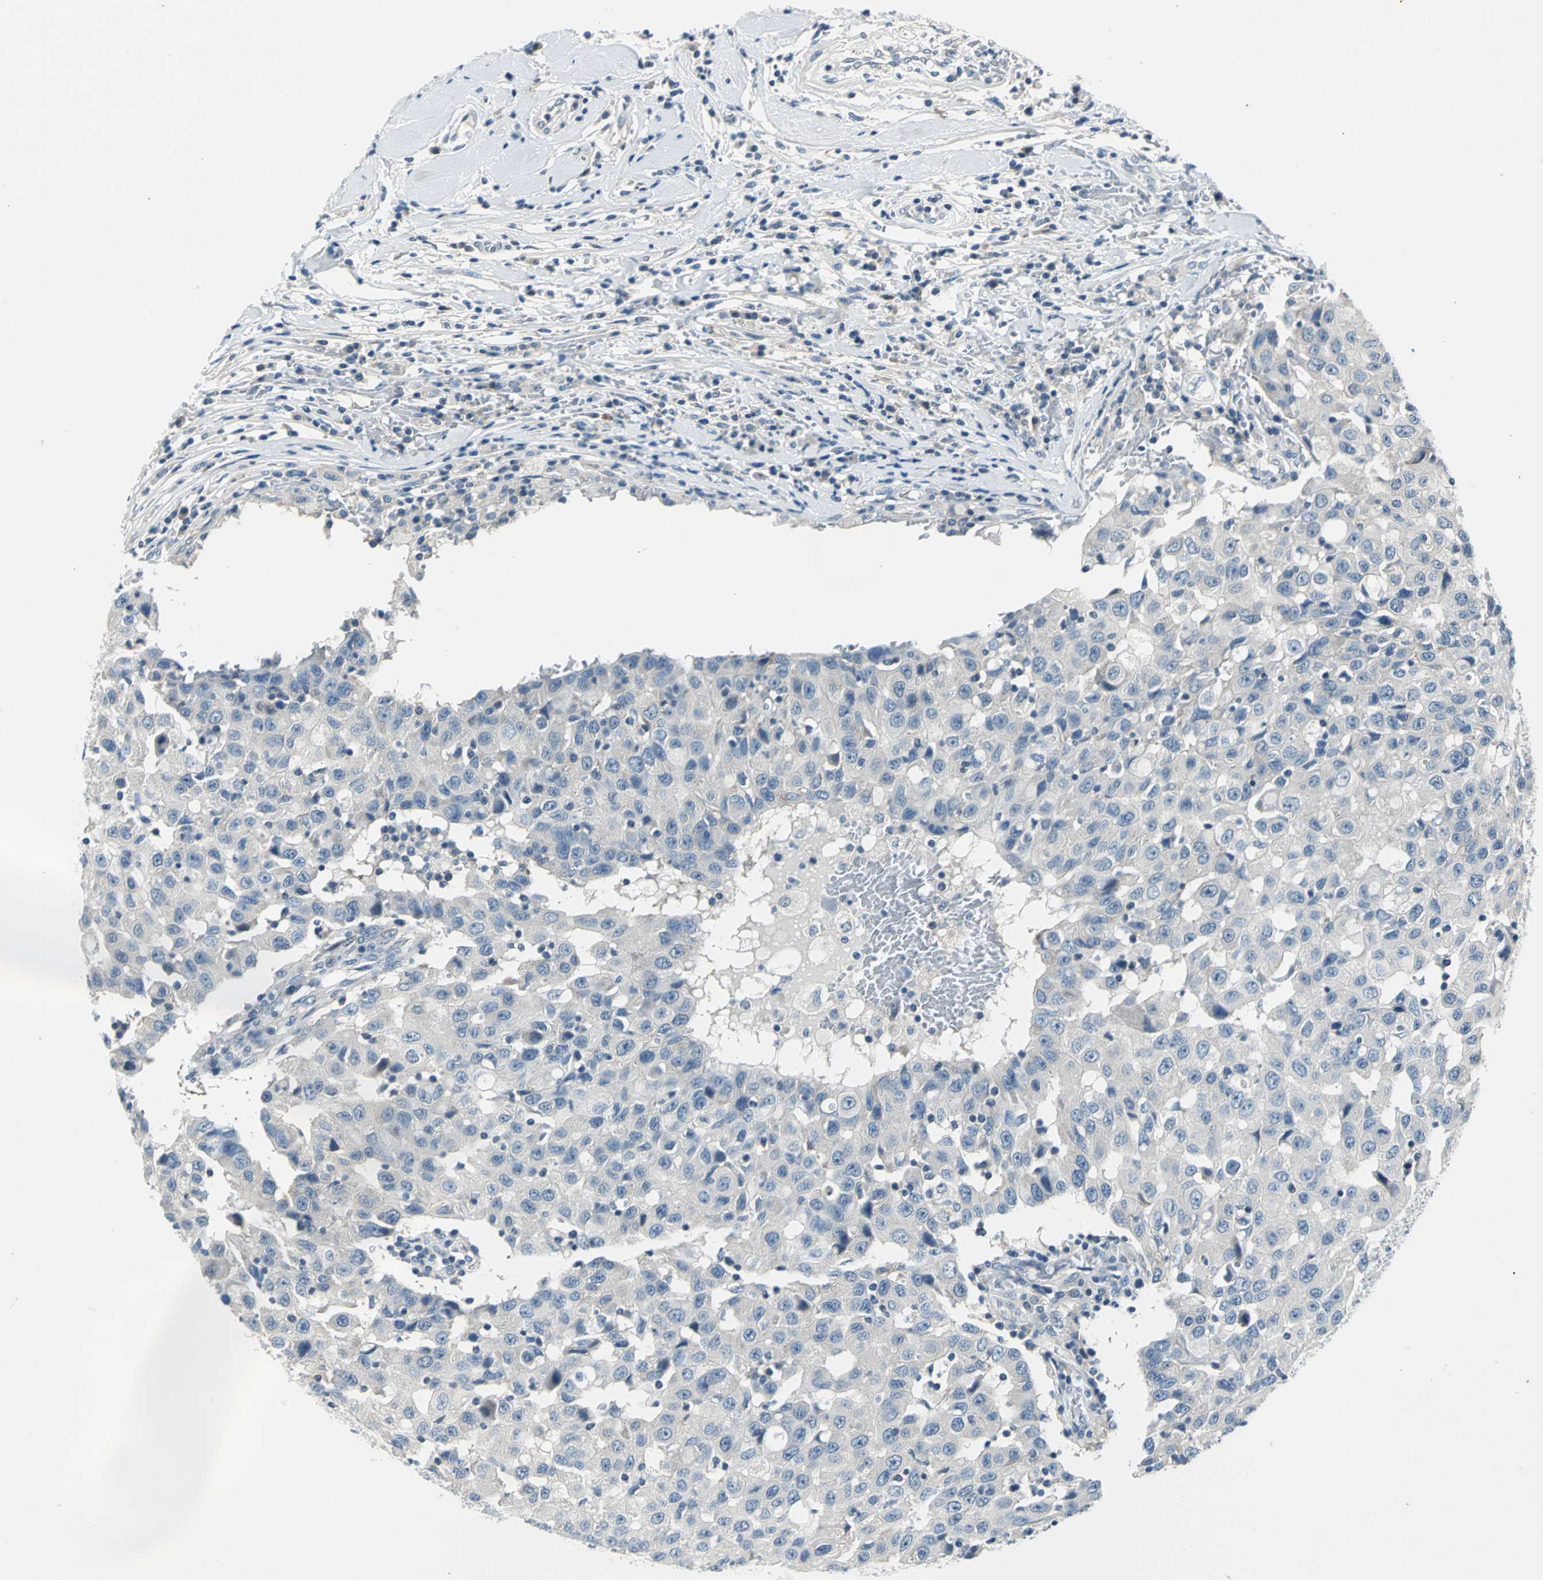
{"staining": {"intensity": "negative", "quantity": "none", "location": "none"}, "tissue": "breast cancer", "cell_type": "Tumor cells", "image_type": "cancer", "snomed": [{"axis": "morphology", "description": "Duct carcinoma"}, {"axis": "topography", "description": "Breast"}], "caption": "The micrograph exhibits no significant expression in tumor cells of breast infiltrating ductal carcinoma.", "gene": "ZNF415", "patient": {"sex": "female", "age": 27}}